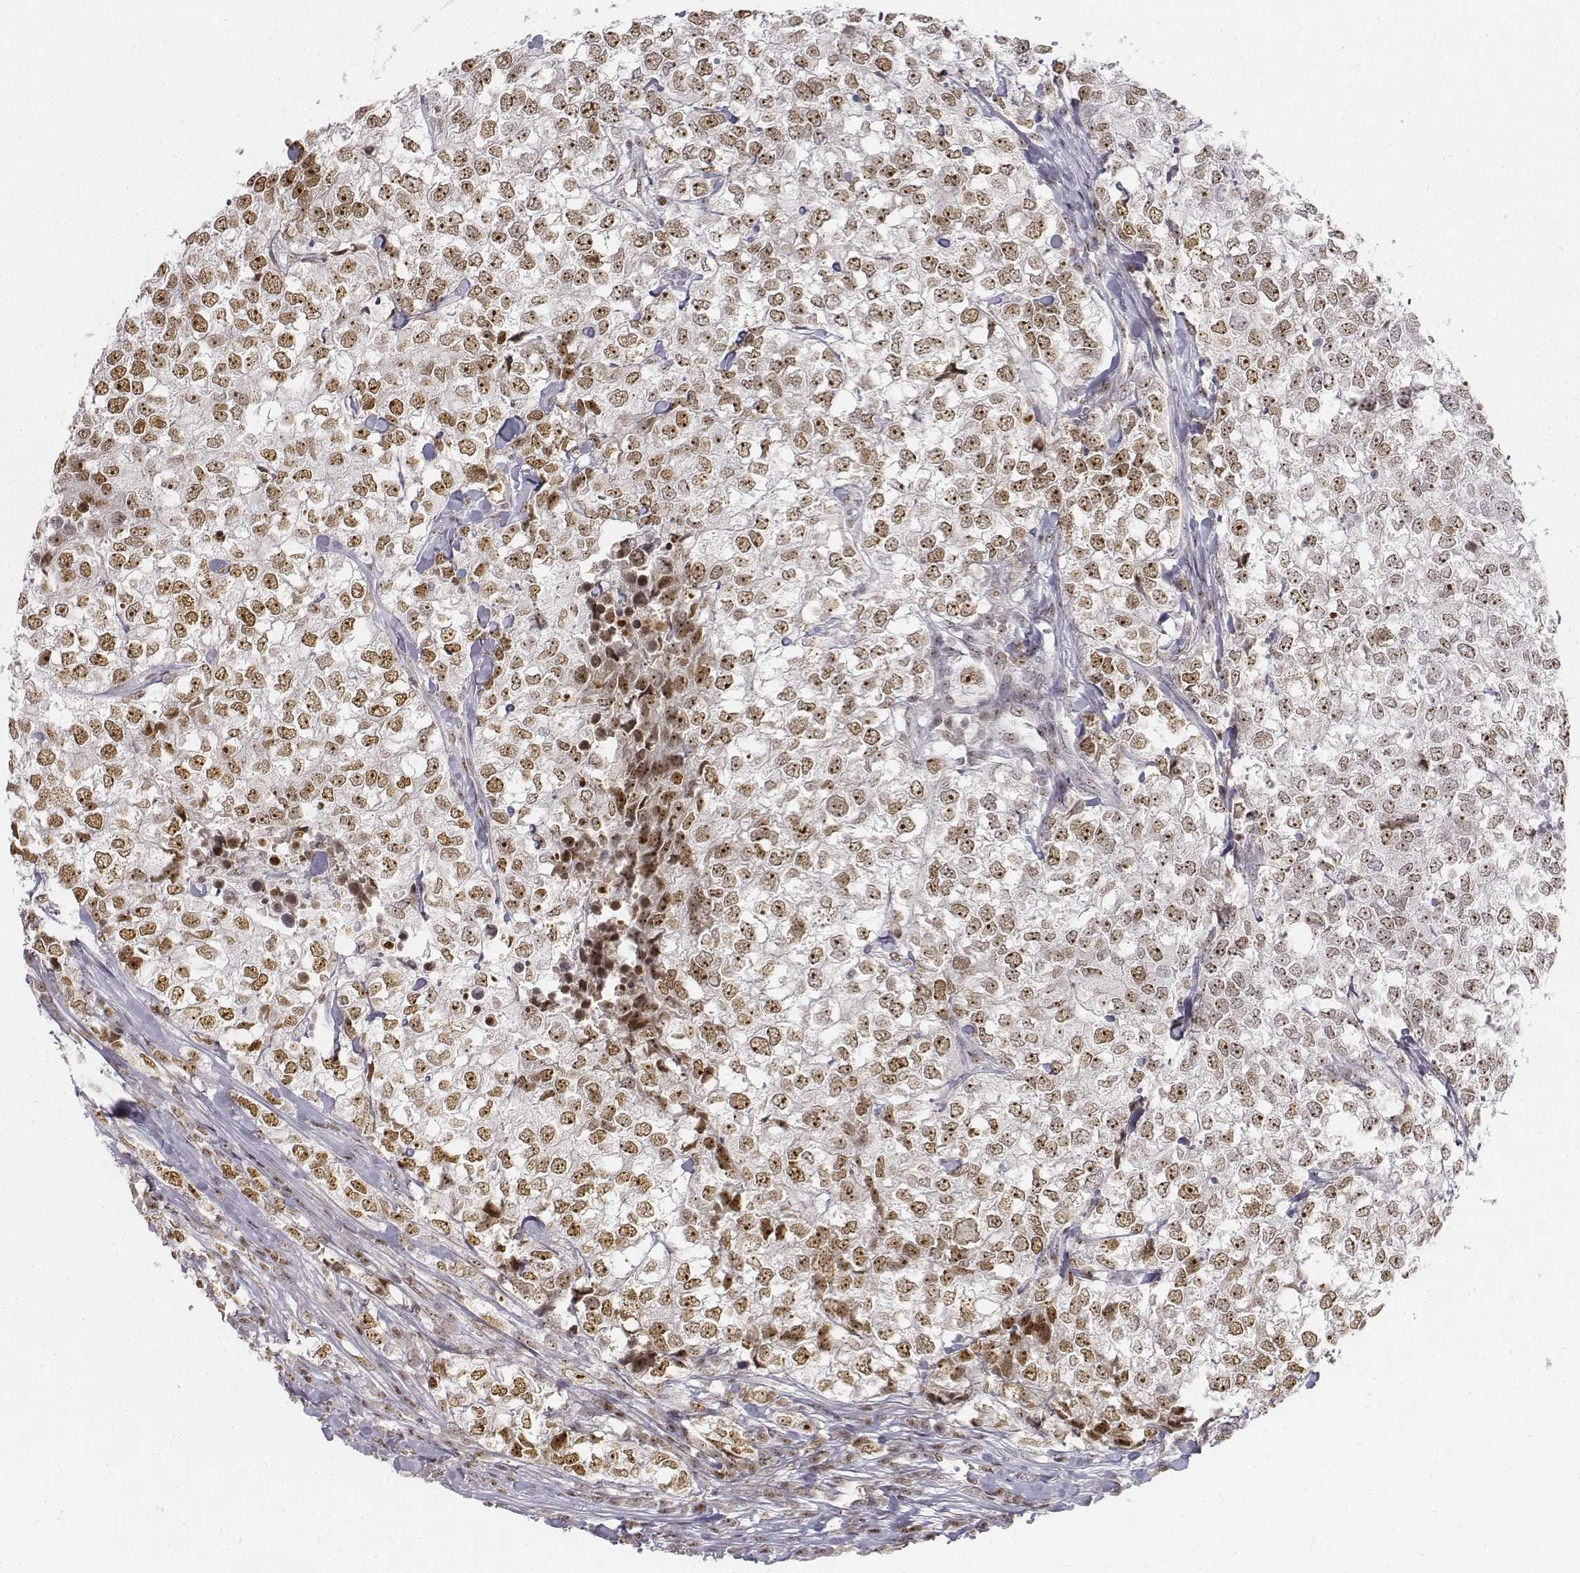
{"staining": {"intensity": "moderate", "quantity": ">75%", "location": "nuclear"}, "tissue": "breast cancer", "cell_type": "Tumor cells", "image_type": "cancer", "snomed": [{"axis": "morphology", "description": "Duct carcinoma"}, {"axis": "topography", "description": "Breast"}], "caption": "Protein expression analysis of human infiltrating ductal carcinoma (breast) reveals moderate nuclear expression in about >75% of tumor cells.", "gene": "PHF6", "patient": {"sex": "female", "age": 30}}